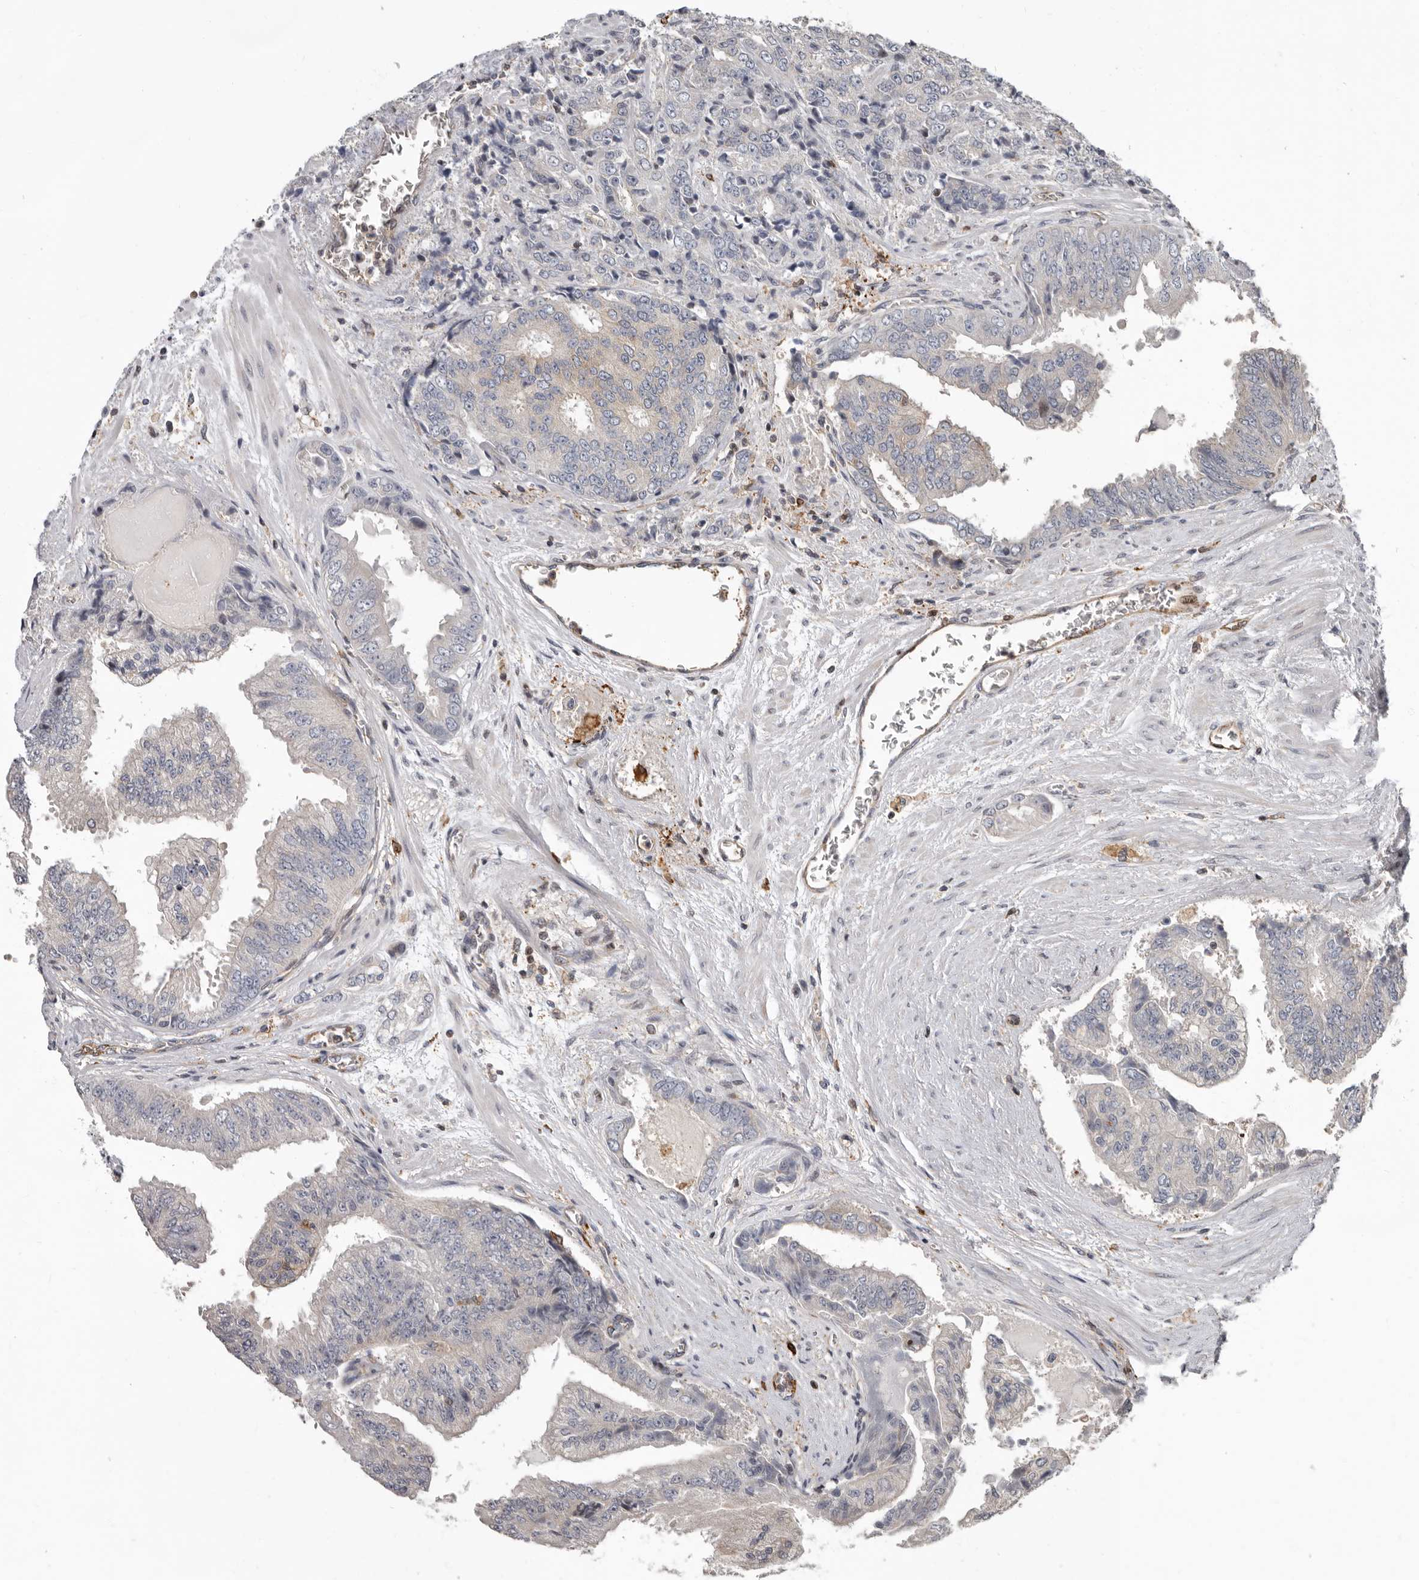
{"staining": {"intensity": "negative", "quantity": "none", "location": "none"}, "tissue": "prostate cancer", "cell_type": "Tumor cells", "image_type": "cancer", "snomed": [{"axis": "morphology", "description": "Adenocarcinoma, High grade"}, {"axis": "topography", "description": "Prostate"}], "caption": "There is no significant expression in tumor cells of prostate high-grade adenocarcinoma.", "gene": "FGFR4", "patient": {"sex": "male", "age": 58}}